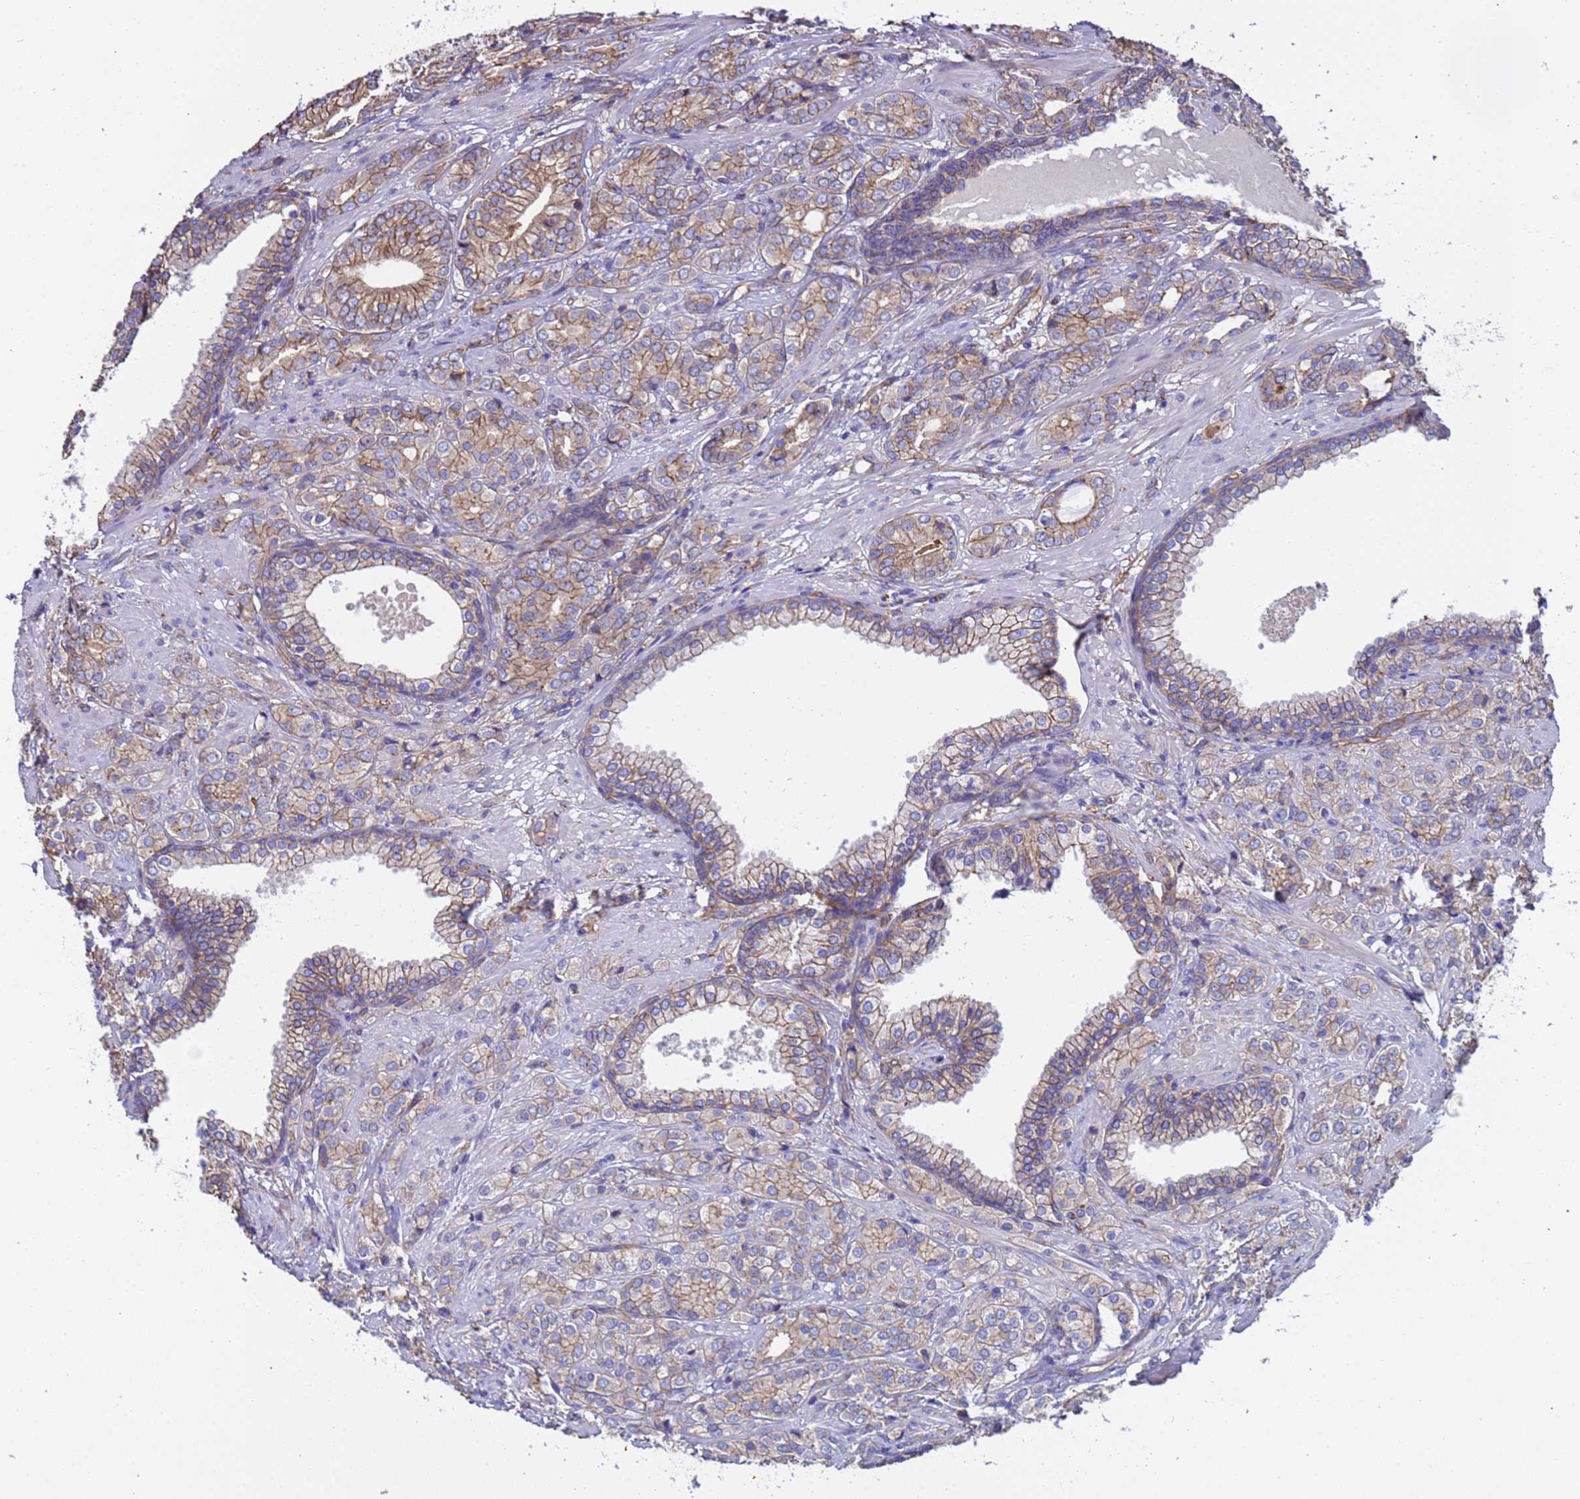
{"staining": {"intensity": "moderate", "quantity": "25%-75%", "location": "cytoplasmic/membranous"}, "tissue": "prostate cancer", "cell_type": "Tumor cells", "image_type": "cancer", "snomed": [{"axis": "morphology", "description": "Adenocarcinoma, High grade"}, {"axis": "topography", "description": "Prostate"}], "caption": "Prostate cancer stained with a brown dye displays moderate cytoplasmic/membranous positive positivity in about 25%-75% of tumor cells.", "gene": "ZNF248", "patient": {"sex": "male", "age": 60}}